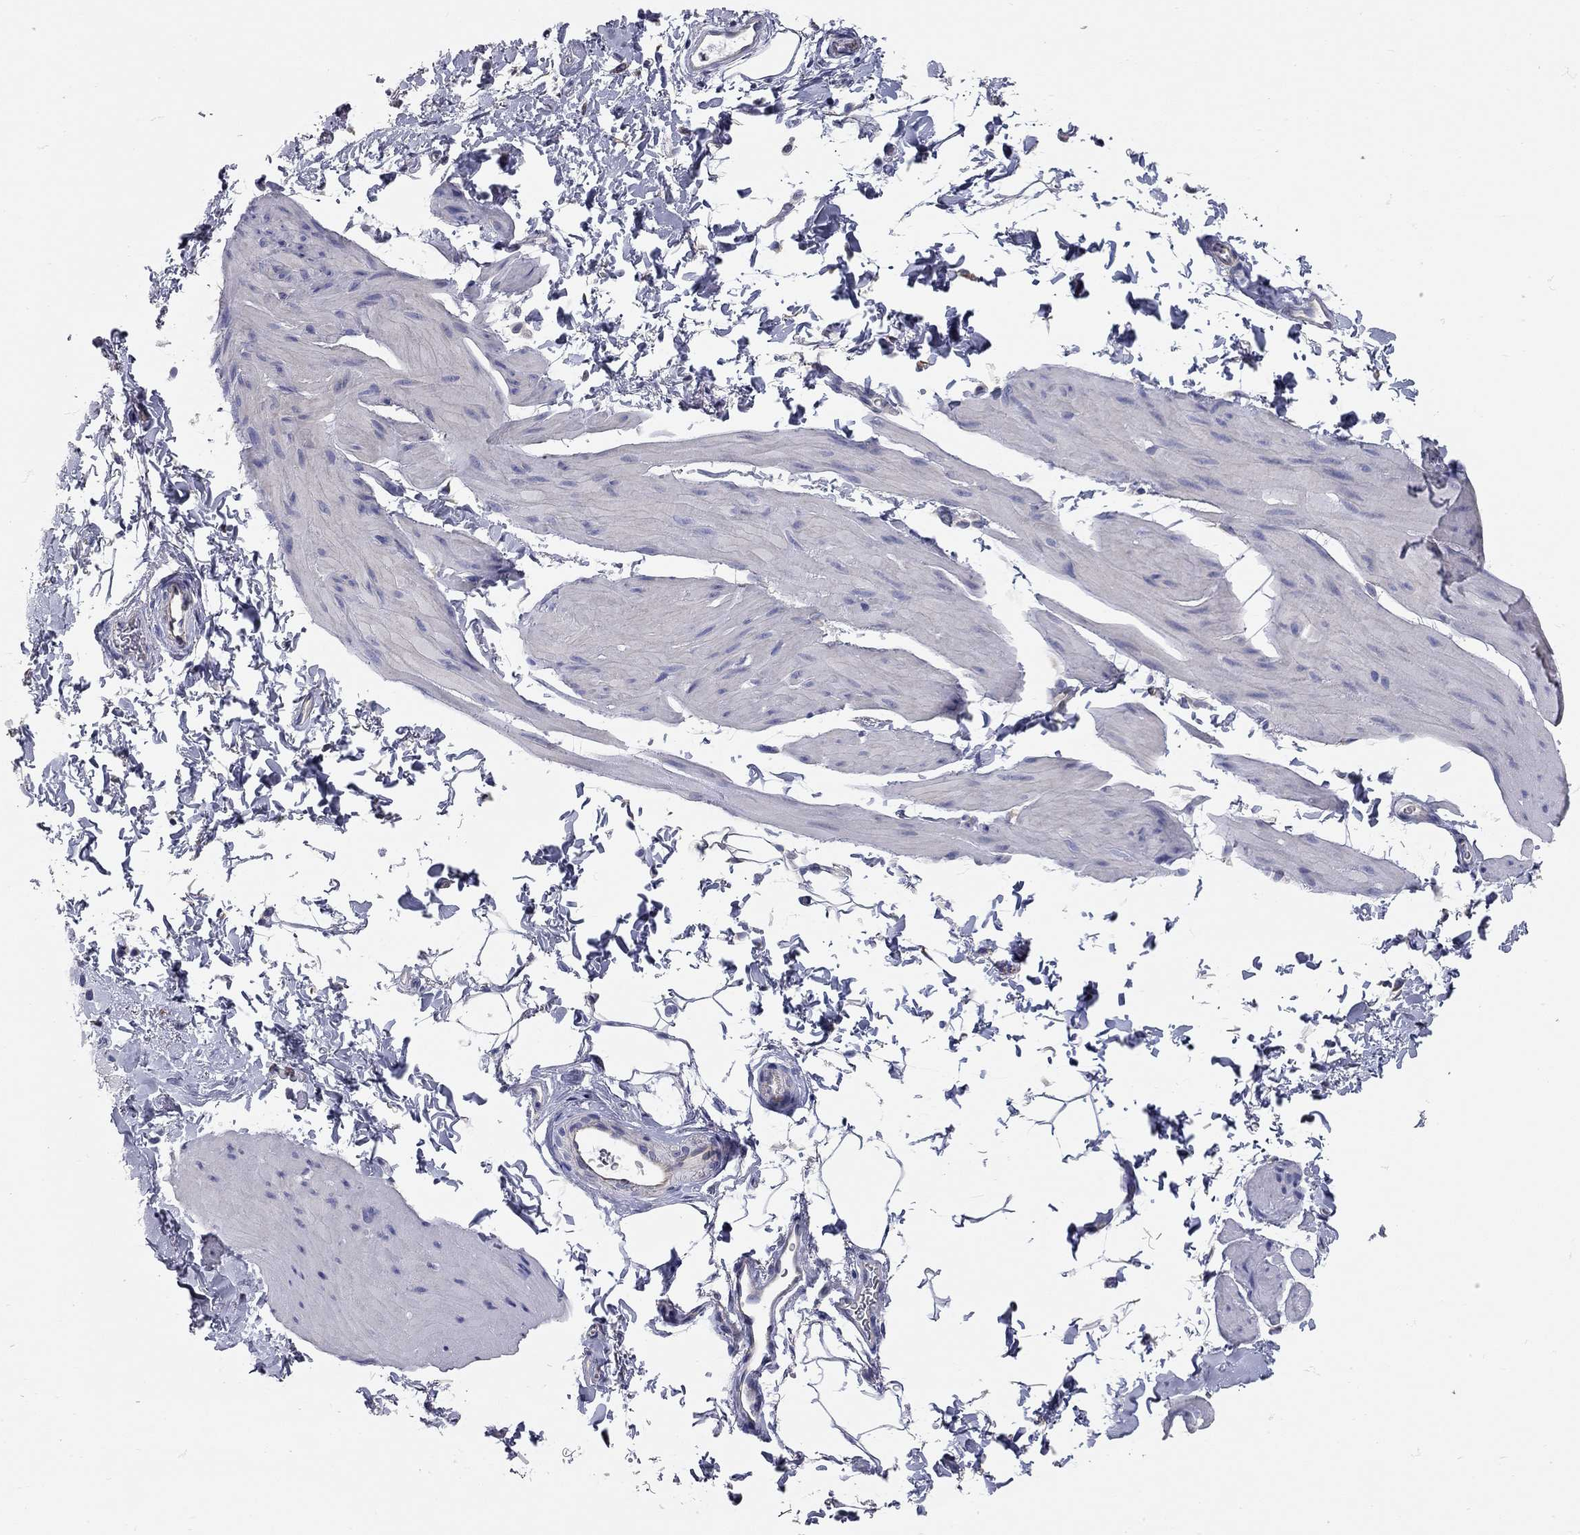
{"staining": {"intensity": "negative", "quantity": "none", "location": "none"}, "tissue": "smooth muscle", "cell_type": "Smooth muscle cells", "image_type": "normal", "snomed": [{"axis": "morphology", "description": "Normal tissue, NOS"}, {"axis": "topography", "description": "Adipose tissue"}, {"axis": "topography", "description": "Smooth muscle"}, {"axis": "topography", "description": "Peripheral nerve tissue"}], "caption": "The photomicrograph exhibits no significant expression in smooth muscle cells of smooth muscle.", "gene": "XAGE2", "patient": {"sex": "male", "age": 83}}